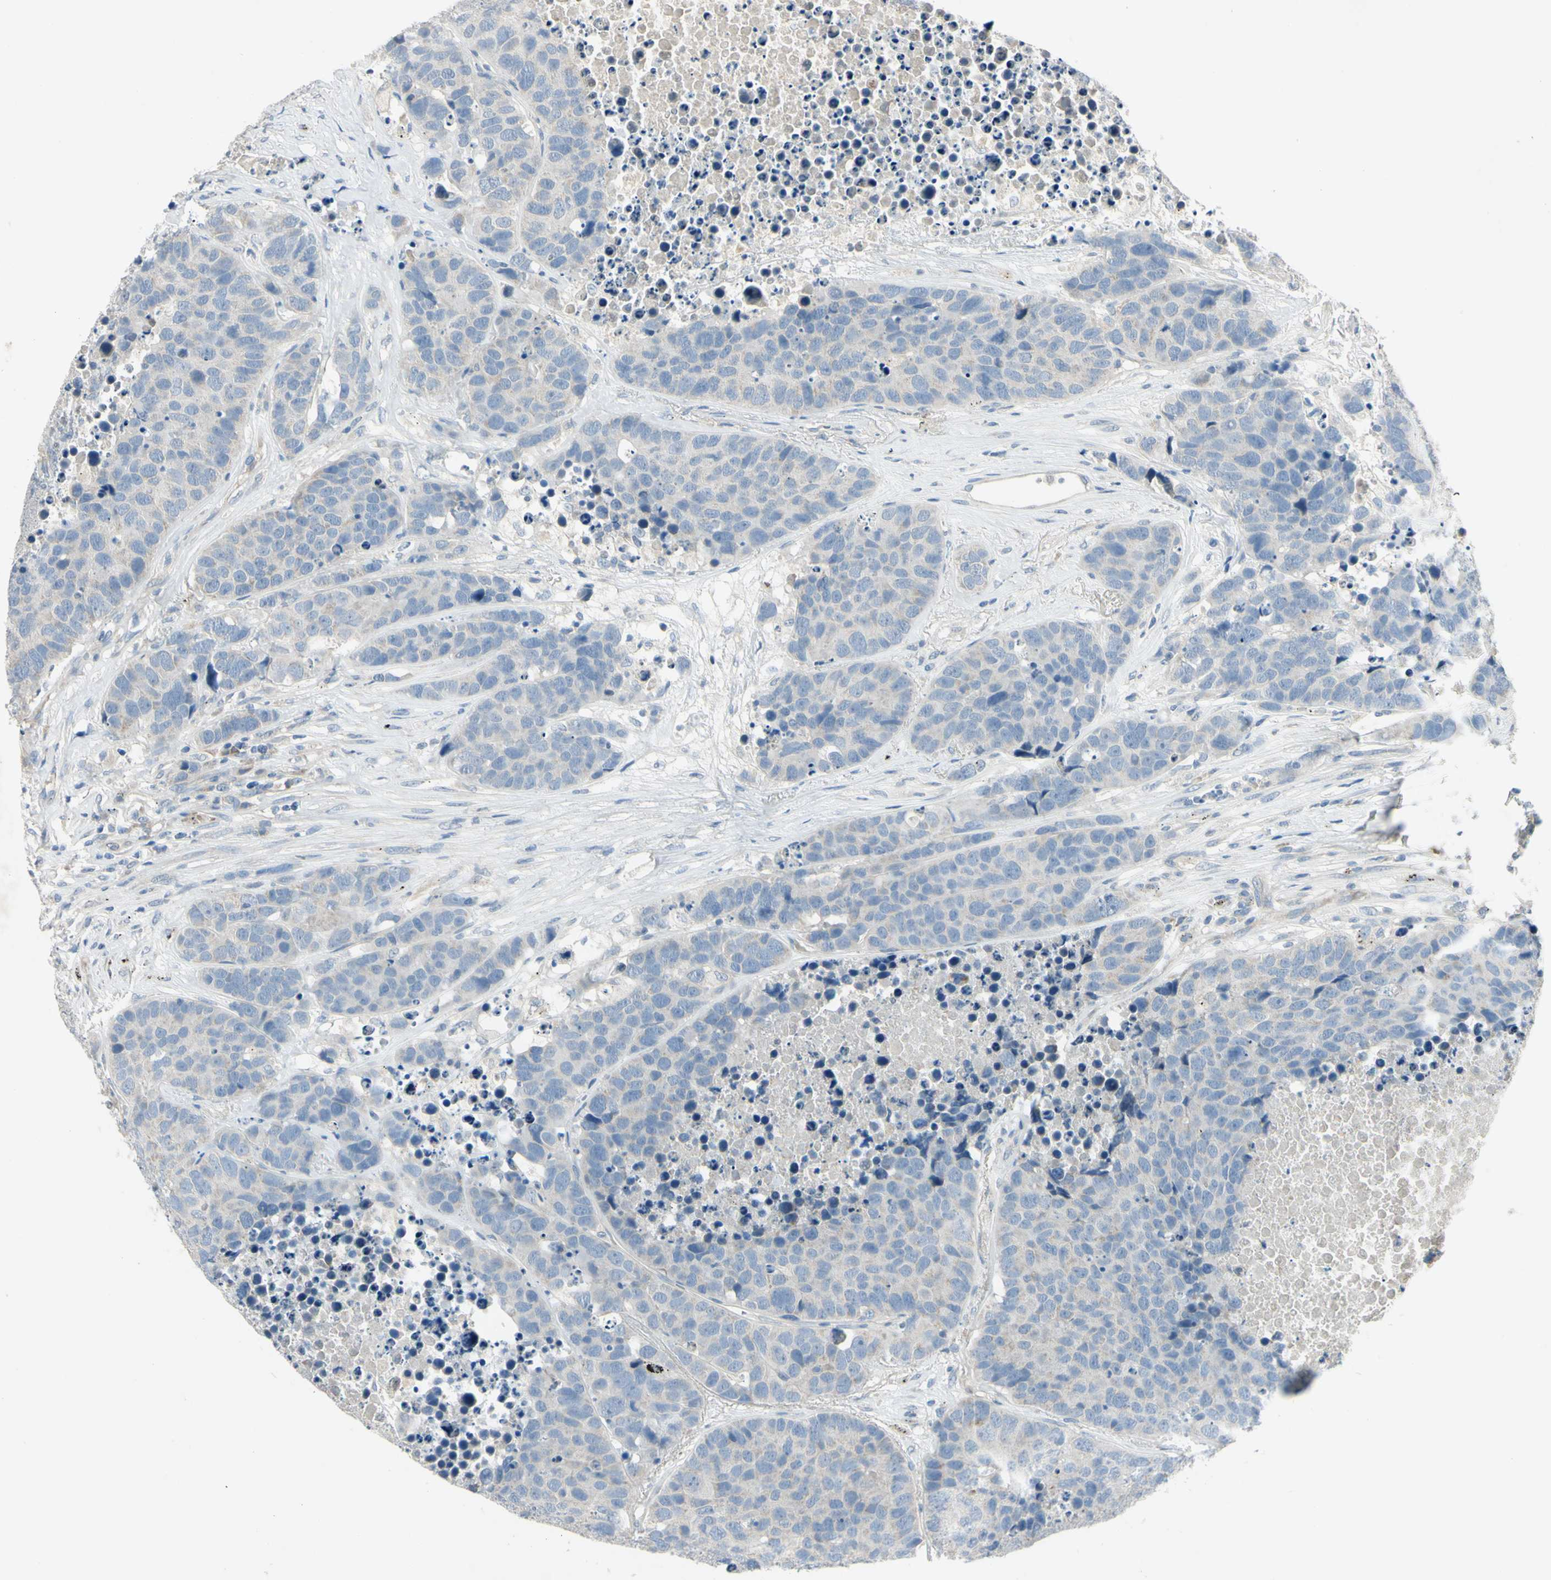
{"staining": {"intensity": "negative", "quantity": "none", "location": "none"}, "tissue": "carcinoid", "cell_type": "Tumor cells", "image_type": "cancer", "snomed": [{"axis": "morphology", "description": "Carcinoid, malignant, NOS"}, {"axis": "topography", "description": "Lung"}], "caption": "Immunohistochemistry of carcinoid (malignant) displays no expression in tumor cells.", "gene": "AATK", "patient": {"sex": "male", "age": 60}}